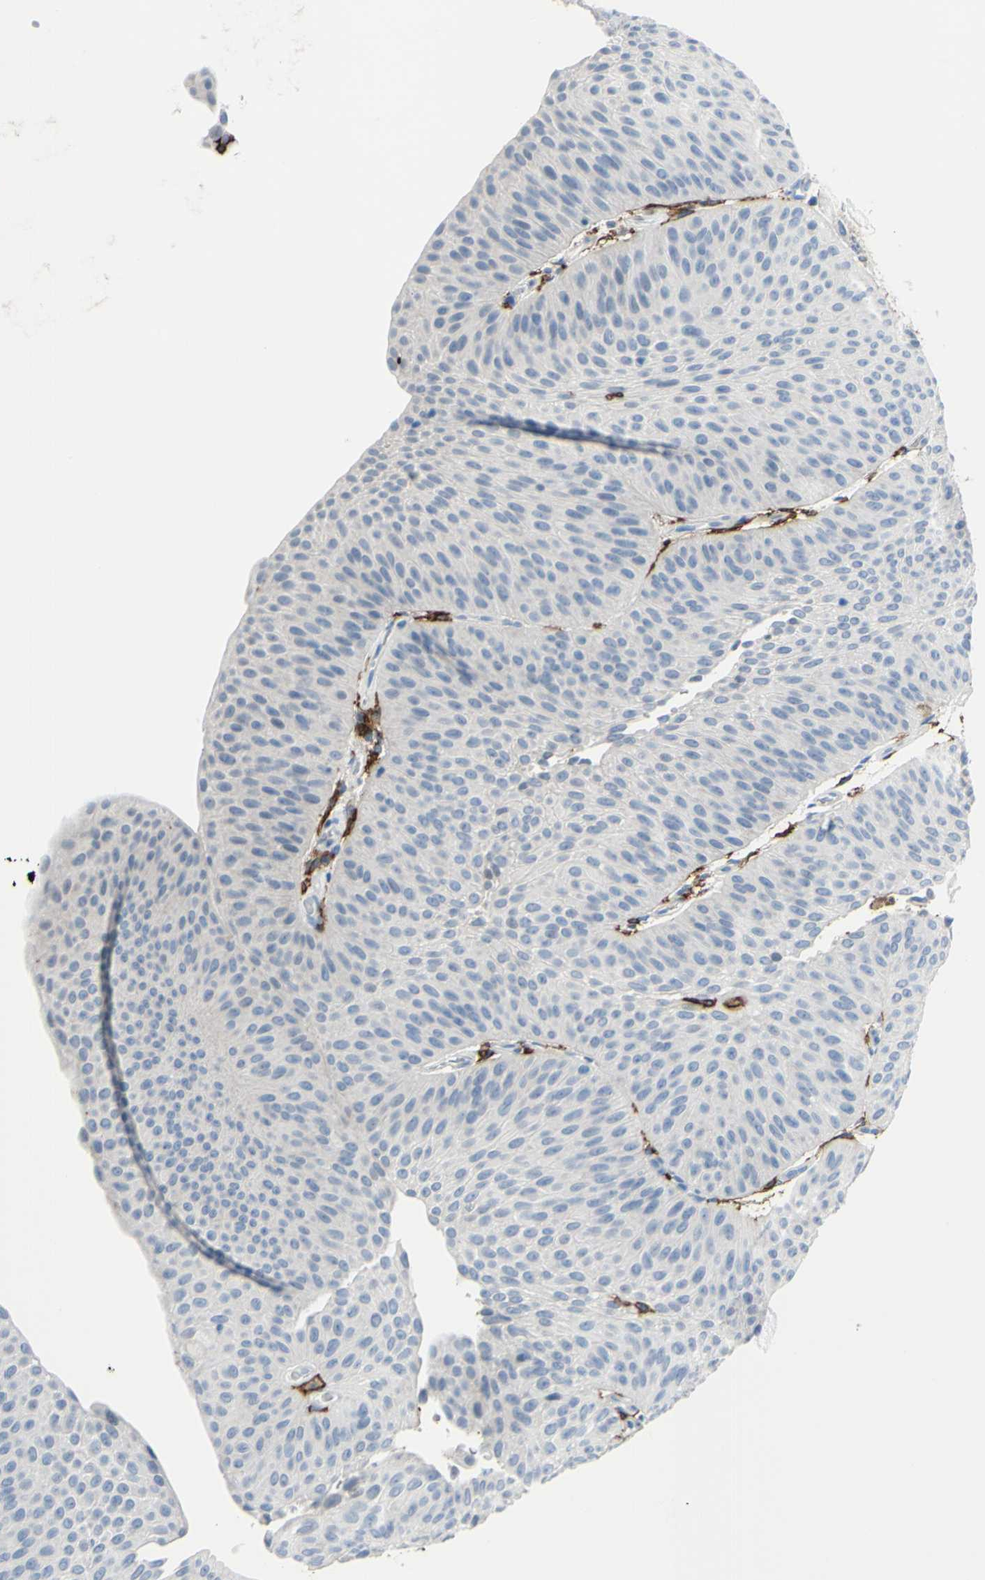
{"staining": {"intensity": "negative", "quantity": "none", "location": "none"}, "tissue": "urothelial cancer", "cell_type": "Tumor cells", "image_type": "cancer", "snomed": [{"axis": "morphology", "description": "Urothelial carcinoma, Low grade"}, {"axis": "topography", "description": "Urinary bladder"}], "caption": "Urothelial cancer stained for a protein using immunohistochemistry (IHC) reveals no staining tumor cells.", "gene": "FCGR2A", "patient": {"sex": "female", "age": 60}}